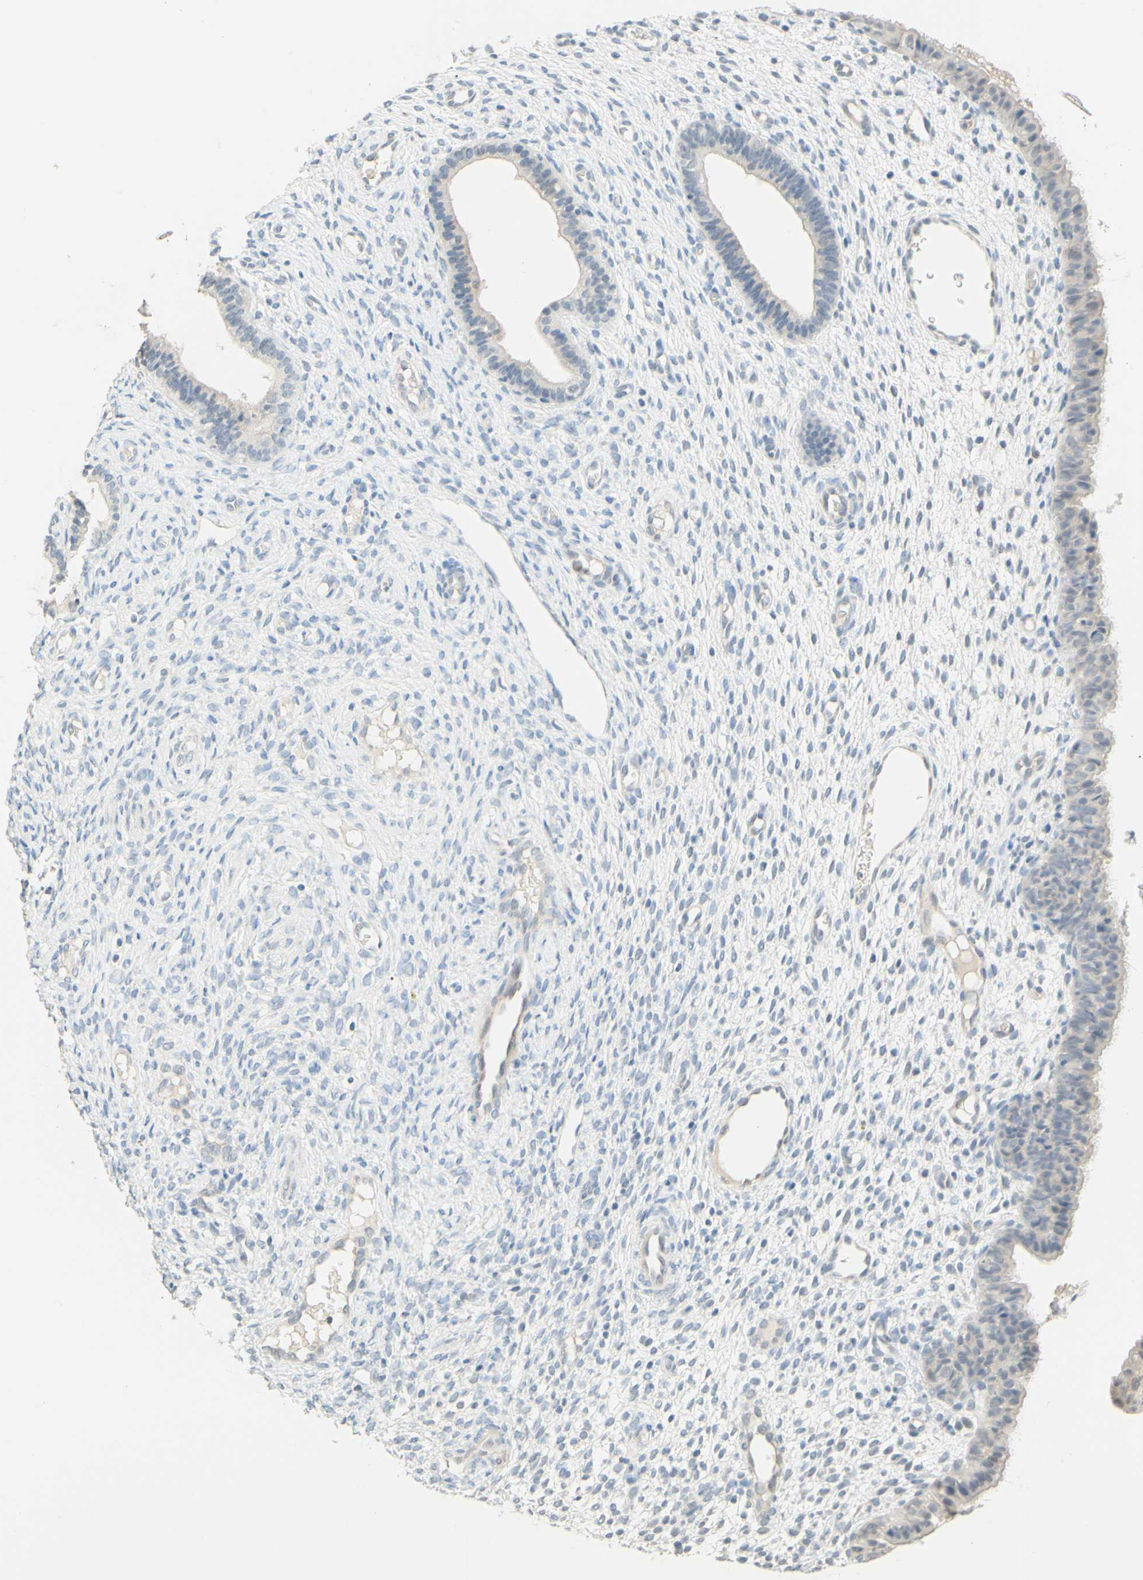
{"staining": {"intensity": "negative", "quantity": "none", "location": "none"}, "tissue": "endometrium", "cell_type": "Cells in endometrial stroma", "image_type": "normal", "snomed": [{"axis": "morphology", "description": "Normal tissue, NOS"}, {"axis": "topography", "description": "Endometrium"}], "caption": "IHC of normal endometrium exhibits no positivity in cells in endometrial stroma.", "gene": "MAG", "patient": {"sex": "female", "age": 61}}